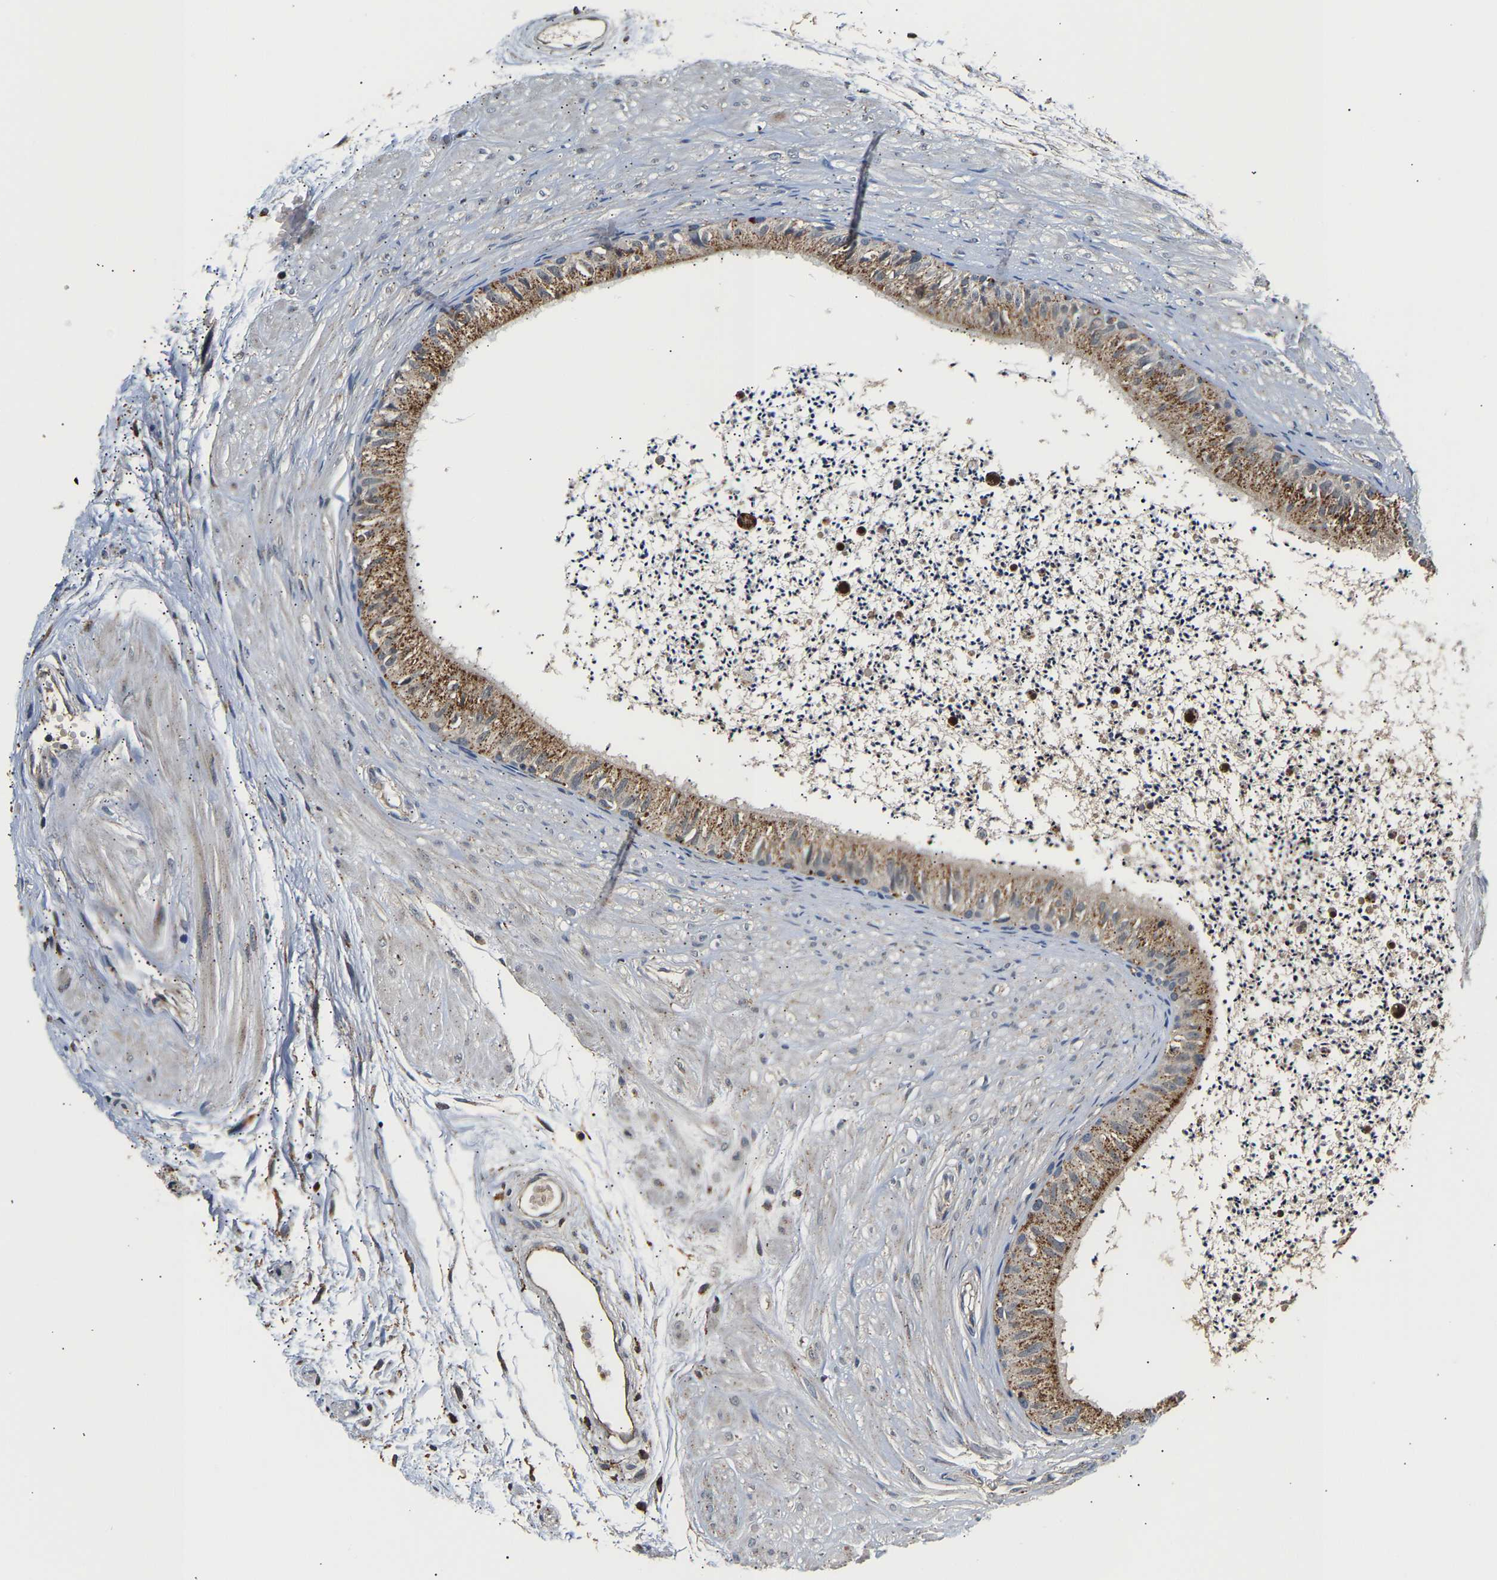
{"staining": {"intensity": "moderate", "quantity": "25%-75%", "location": "cytoplasmic/membranous"}, "tissue": "epididymis", "cell_type": "Glandular cells", "image_type": "normal", "snomed": [{"axis": "morphology", "description": "Normal tissue, NOS"}, {"axis": "topography", "description": "Epididymis"}], "caption": "Immunohistochemistry (DAB (3,3'-diaminobenzidine)) staining of normal human epididymis demonstrates moderate cytoplasmic/membranous protein positivity in approximately 25%-75% of glandular cells. (Brightfield microscopy of DAB IHC at high magnification).", "gene": "SMU1", "patient": {"sex": "male", "age": 56}}